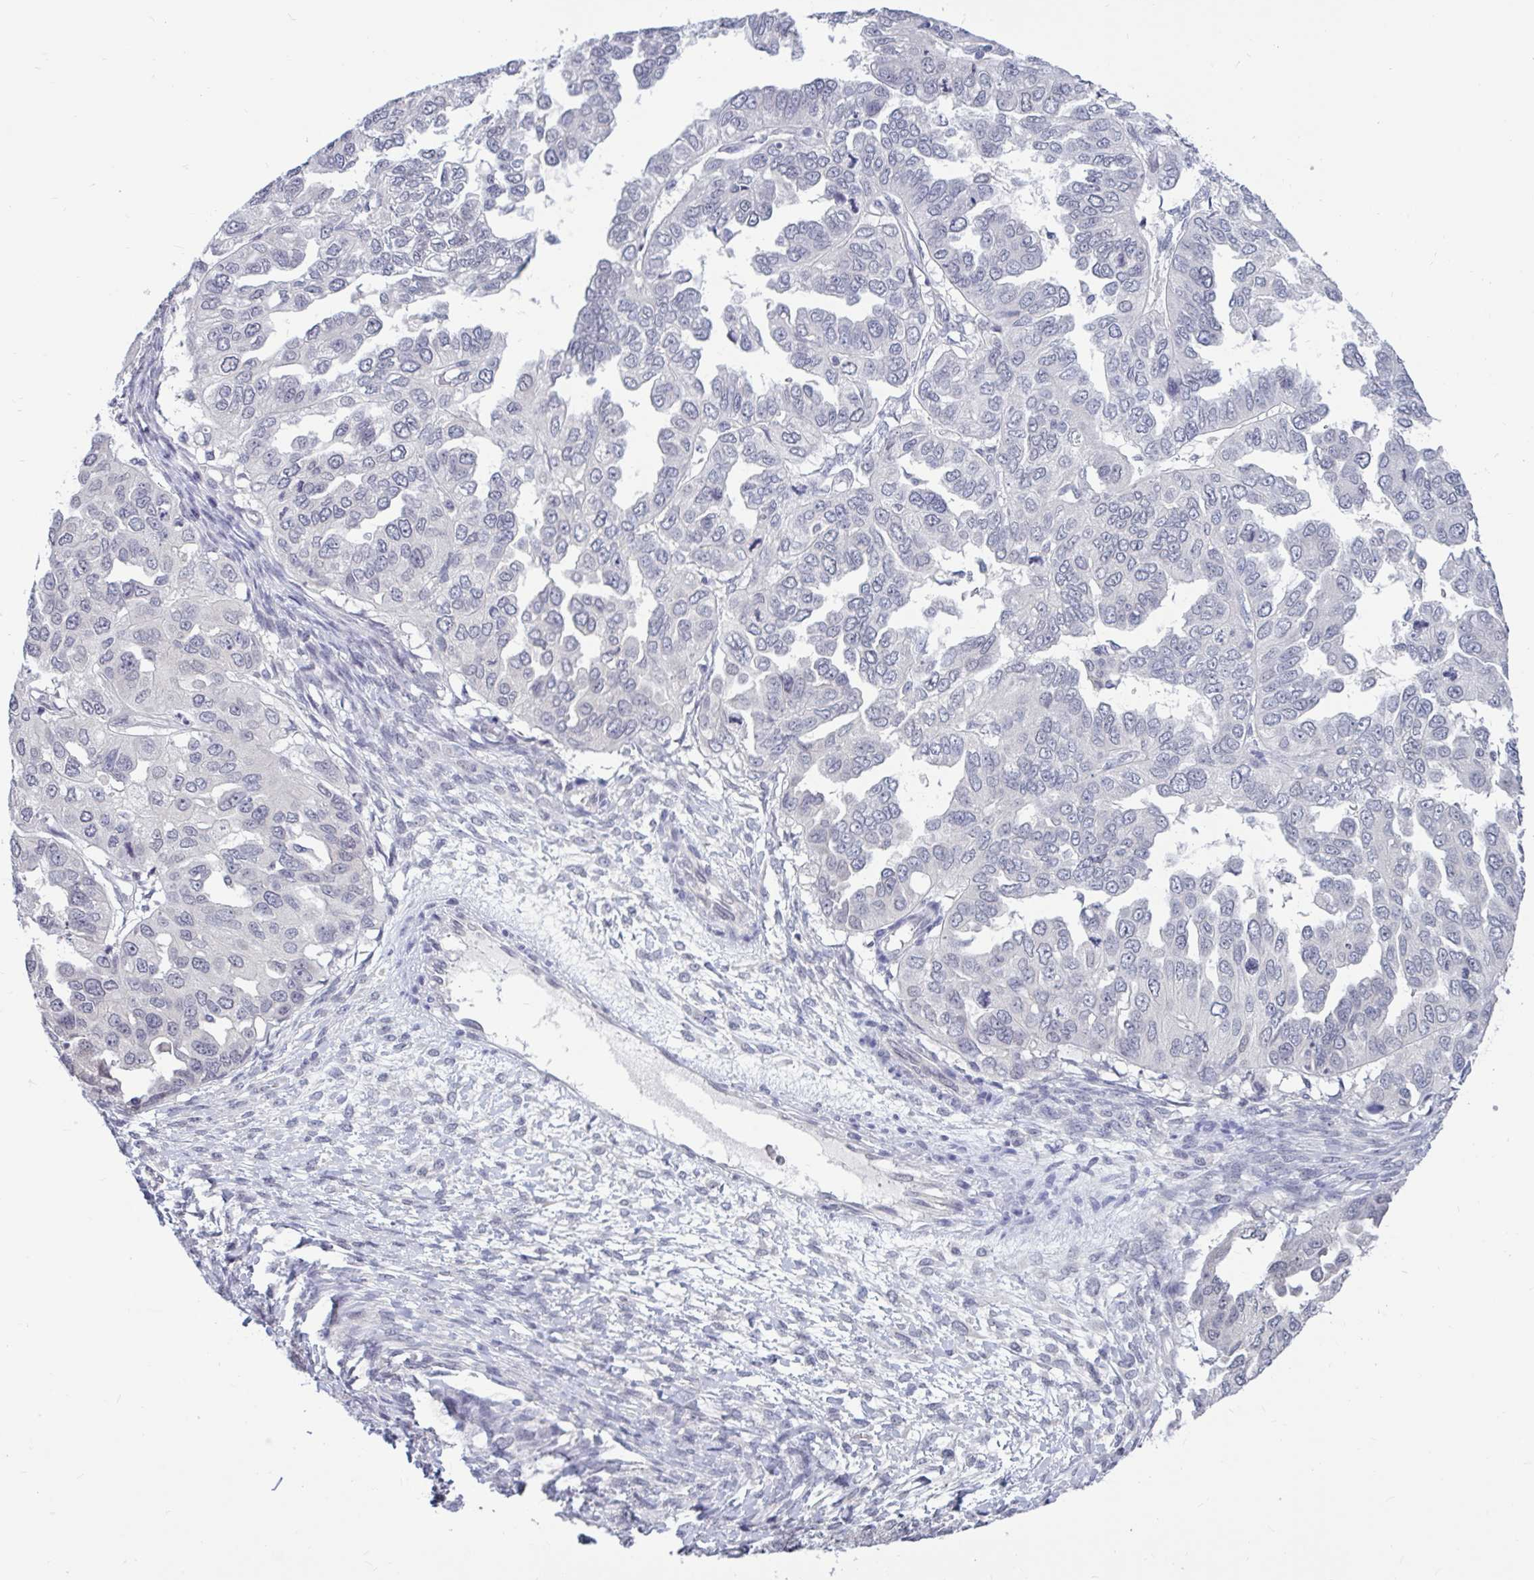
{"staining": {"intensity": "negative", "quantity": "none", "location": "none"}, "tissue": "ovarian cancer", "cell_type": "Tumor cells", "image_type": "cancer", "snomed": [{"axis": "morphology", "description": "Cystadenocarcinoma, serous, NOS"}, {"axis": "topography", "description": "Ovary"}], "caption": "DAB (3,3'-diaminobenzidine) immunohistochemical staining of ovarian cancer (serous cystadenocarcinoma) reveals no significant positivity in tumor cells.", "gene": "ARPP19", "patient": {"sex": "female", "age": 53}}